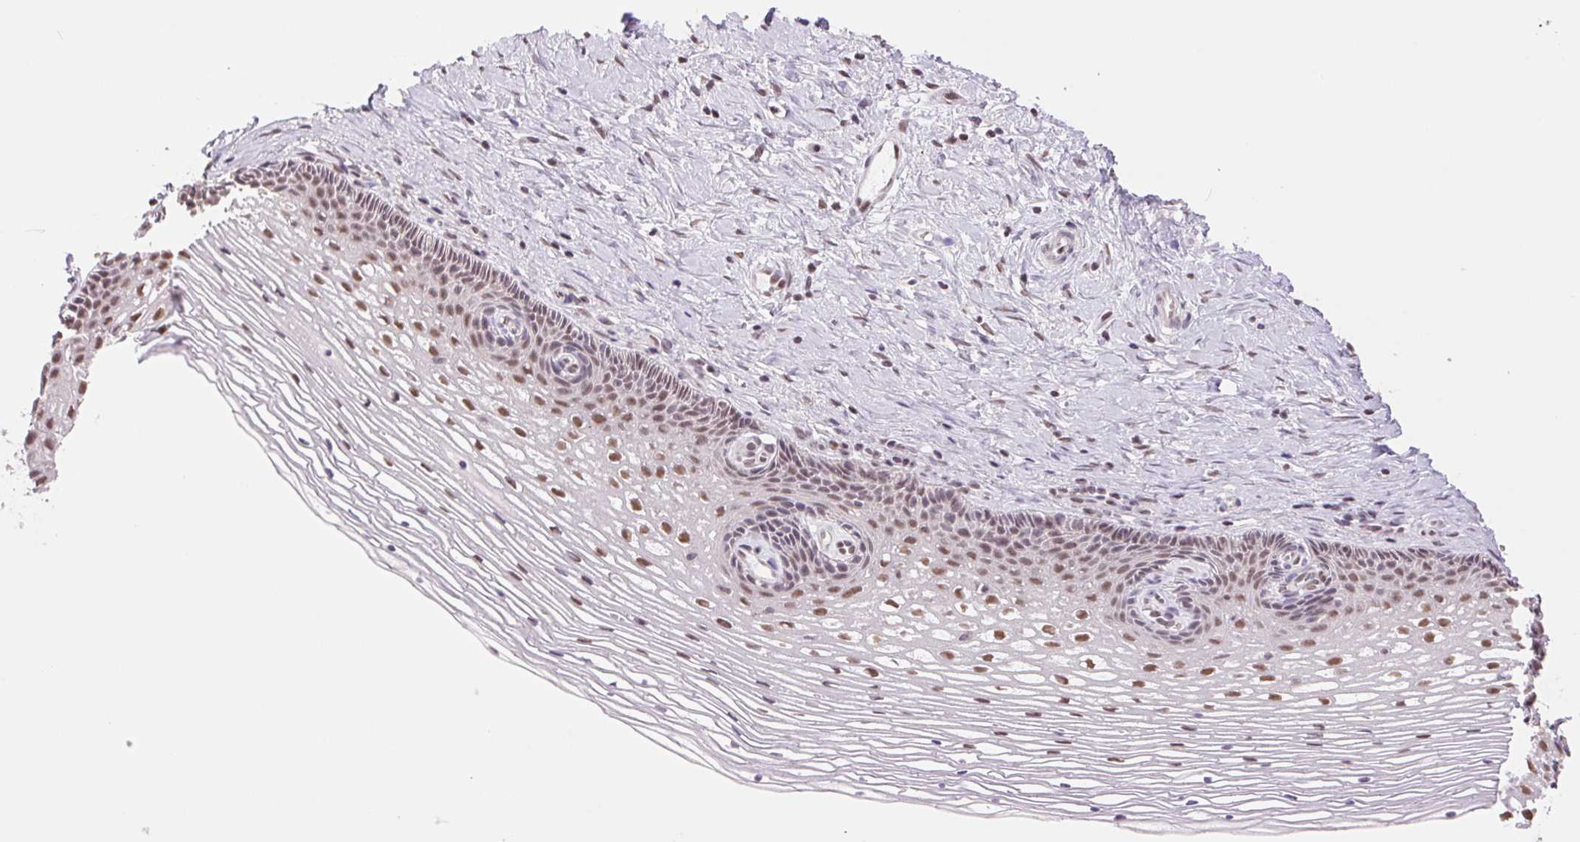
{"staining": {"intensity": "weak", "quantity": ">75%", "location": "nuclear"}, "tissue": "cervix", "cell_type": "Glandular cells", "image_type": "normal", "snomed": [{"axis": "morphology", "description": "Normal tissue, NOS"}, {"axis": "topography", "description": "Cervix"}], "caption": "Cervix stained with IHC shows weak nuclear staining in about >75% of glandular cells. (brown staining indicates protein expression, while blue staining denotes nuclei).", "gene": "RPRD1B", "patient": {"sex": "female", "age": 34}}